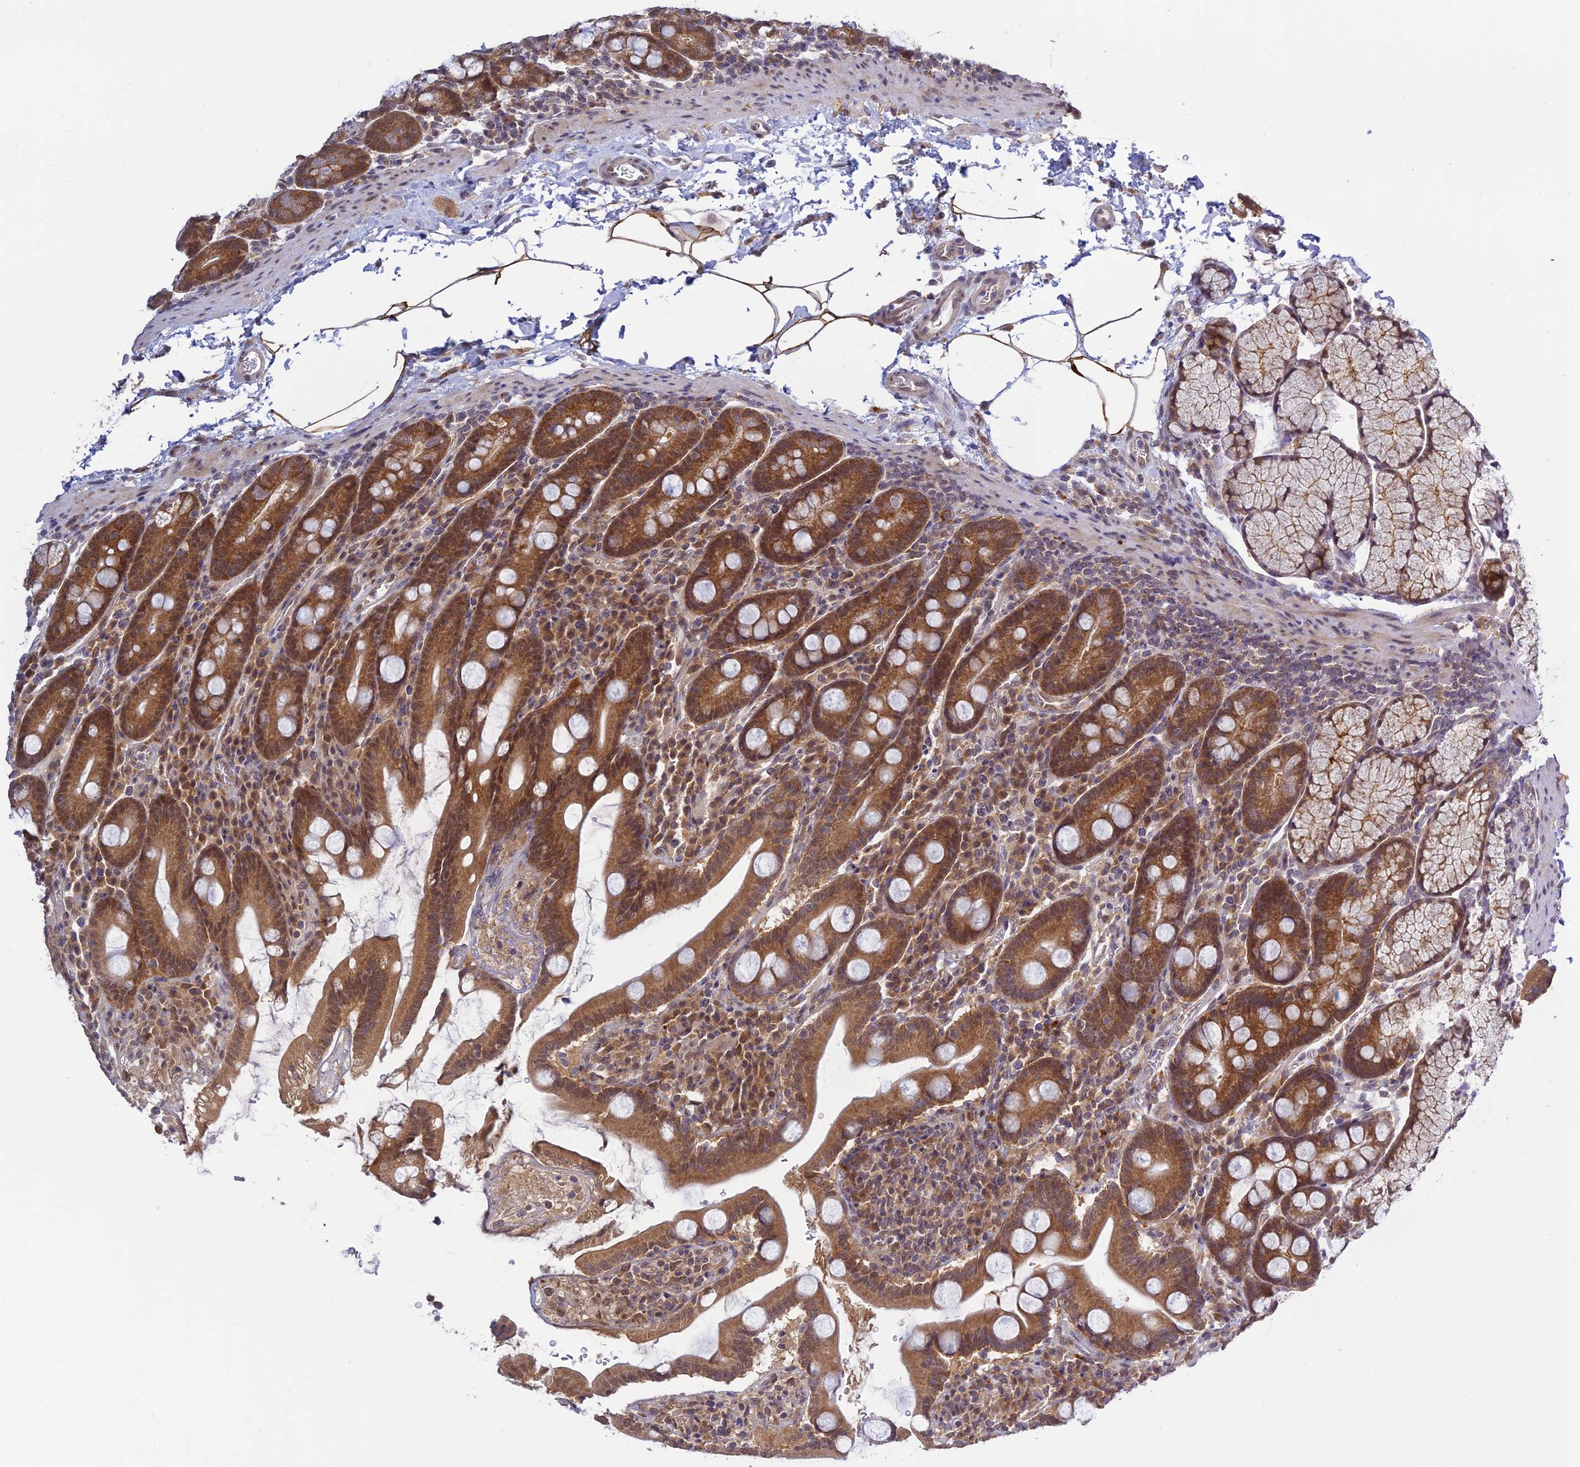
{"staining": {"intensity": "moderate", "quantity": ">75%", "location": "cytoplasmic/membranous"}, "tissue": "duodenum", "cell_type": "Glandular cells", "image_type": "normal", "snomed": [{"axis": "morphology", "description": "Normal tissue, NOS"}, {"axis": "topography", "description": "Duodenum"}], "caption": "Immunohistochemistry (IHC) photomicrograph of benign duodenum stained for a protein (brown), which shows medium levels of moderate cytoplasmic/membranous positivity in about >75% of glandular cells.", "gene": "SKIC8", "patient": {"sex": "male", "age": 35}}